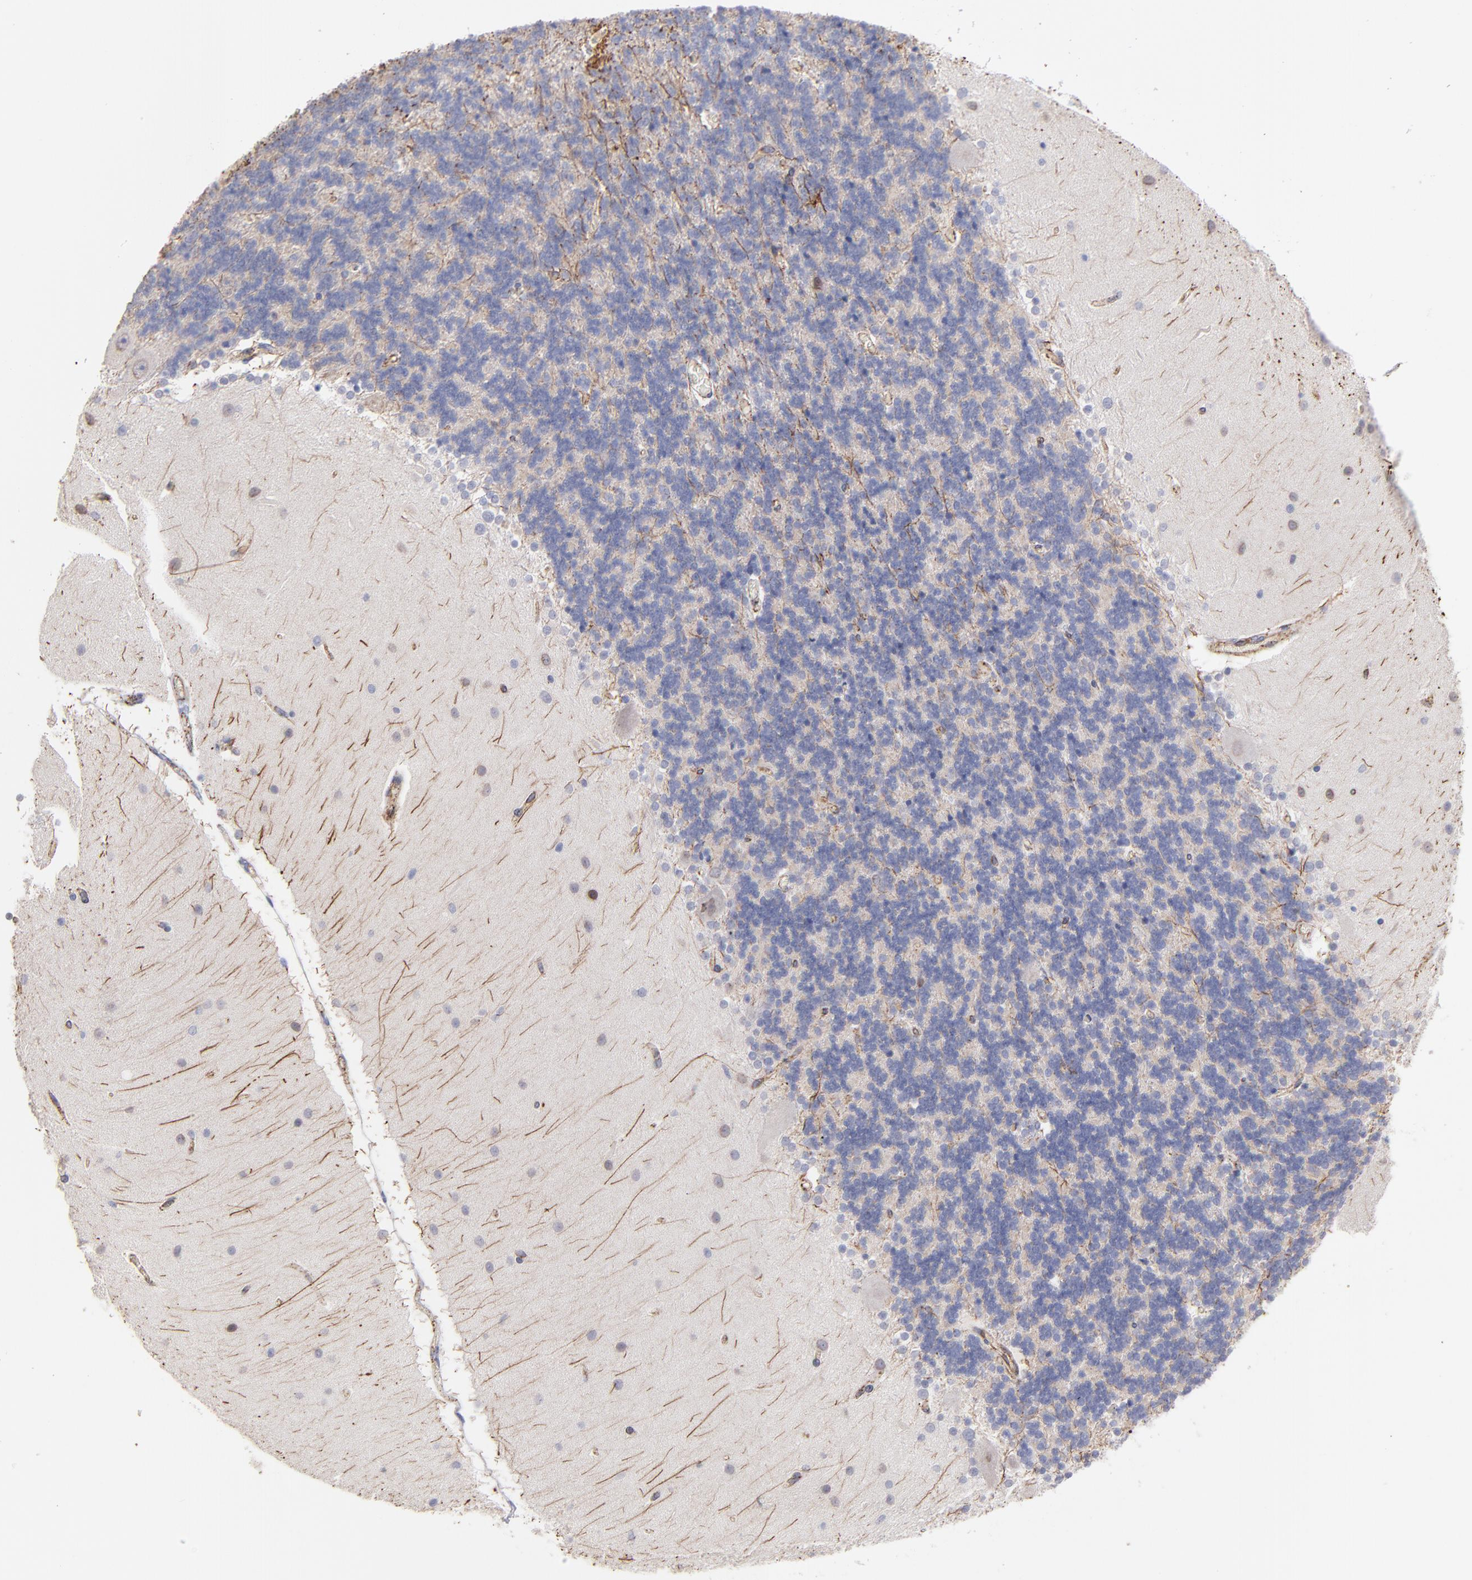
{"staining": {"intensity": "negative", "quantity": "none", "location": "none"}, "tissue": "cerebellum", "cell_type": "Cells in granular layer", "image_type": "normal", "snomed": [{"axis": "morphology", "description": "Normal tissue, NOS"}, {"axis": "topography", "description": "Cerebellum"}], "caption": "This is a histopathology image of immunohistochemistry staining of unremarkable cerebellum, which shows no positivity in cells in granular layer.", "gene": "COX8C", "patient": {"sex": "female", "age": 54}}